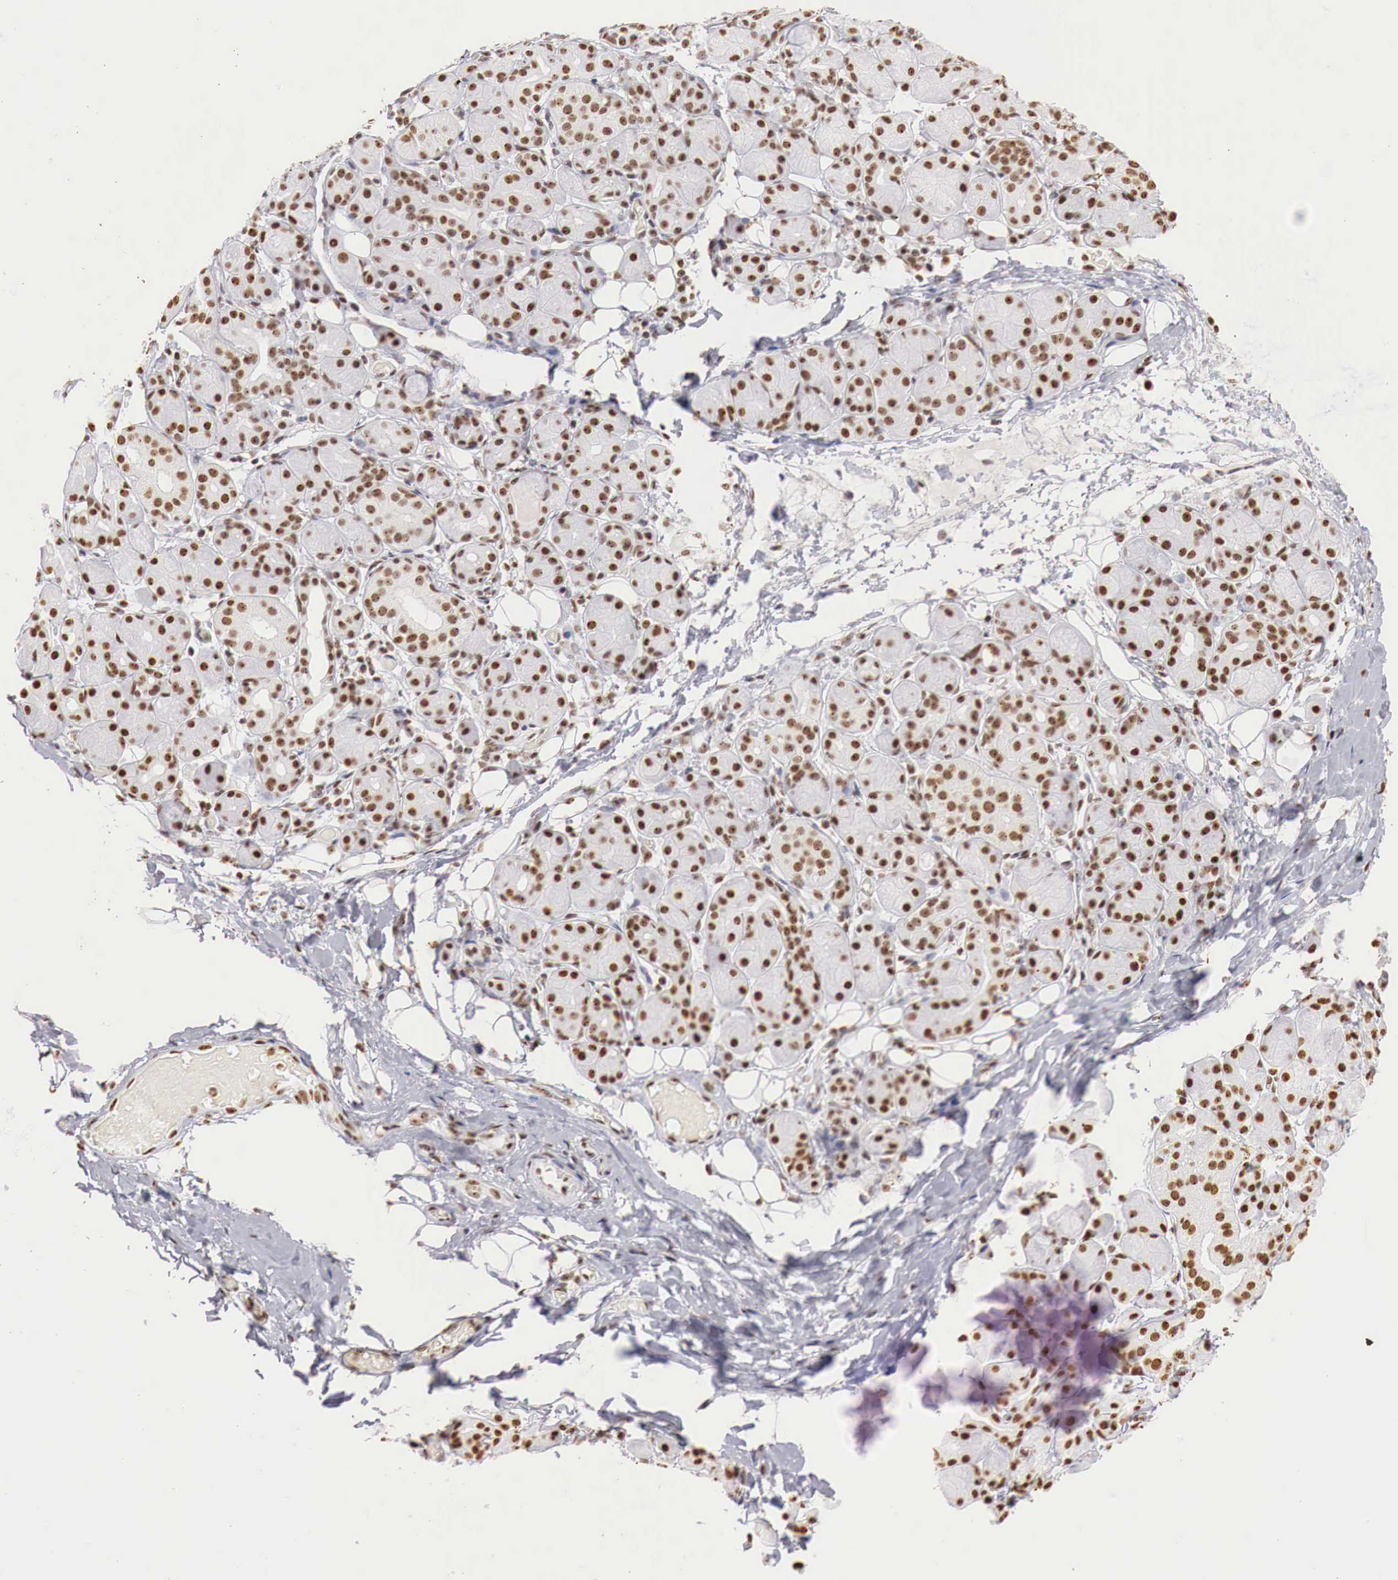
{"staining": {"intensity": "strong", "quantity": ">75%", "location": "nuclear"}, "tissue": "salivary gland", "cell_type": "Glandular cells", "image_type": "normal", "snomed": [{"axis": "morphology", "description": "Normal tissue, NOS"}, {"axis": "topography", "description": "Salivary gland"}, {"axis": "topography", "description": "Peripheral nerve tissue"}], "caption": "Immunohistochemical staining of normal human salivary gland shows strong nuclear protein expression in approximately >75% of glandular cells.", "gene": "DKC1", "patient": {"sex": "male", "age": 62}}